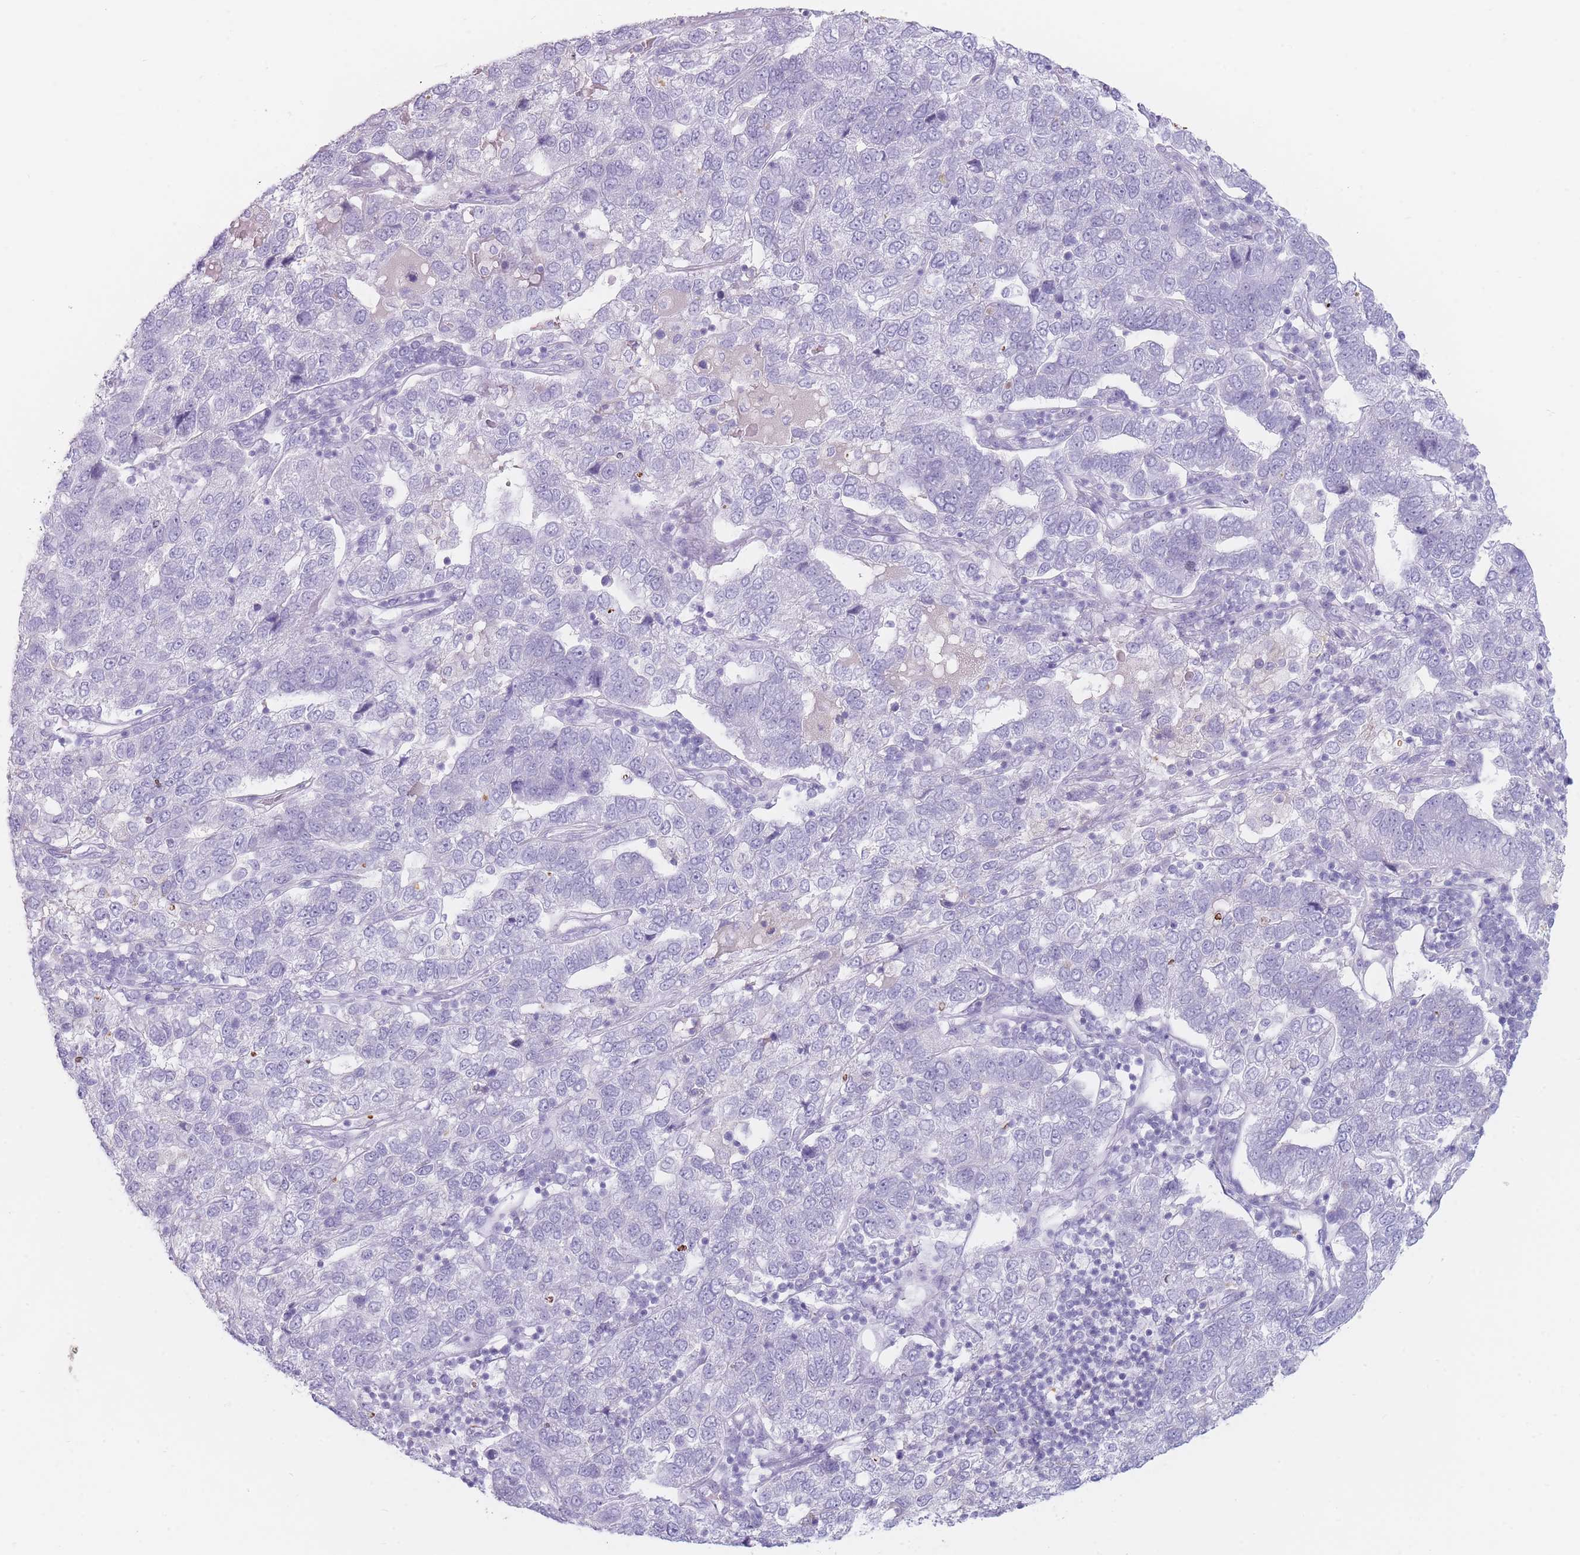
{"staining": {"intensity": "negative", "quantity": "none", "location": "none"}, "tissue": "pancreatic cancer", "cell_type": "Tumor cells", "image_type": "cancer", "snomed": [{"axis": "morphology", "description": "Adenocarcinoma, NOS"}, {"axis": "topography", "description": "Pancreas"}], "caption": "Histopathology image shows no protein expression in tumor cells of pancreatic adenocarcinoma tissue. The staining is performed using DAB (3,3'-diaminobenzidine) brown chromogen with nuclei counter-stained in using hematoxylin.", "gene": "GPR12", "patient": {"sex": "female", "age": 61}}